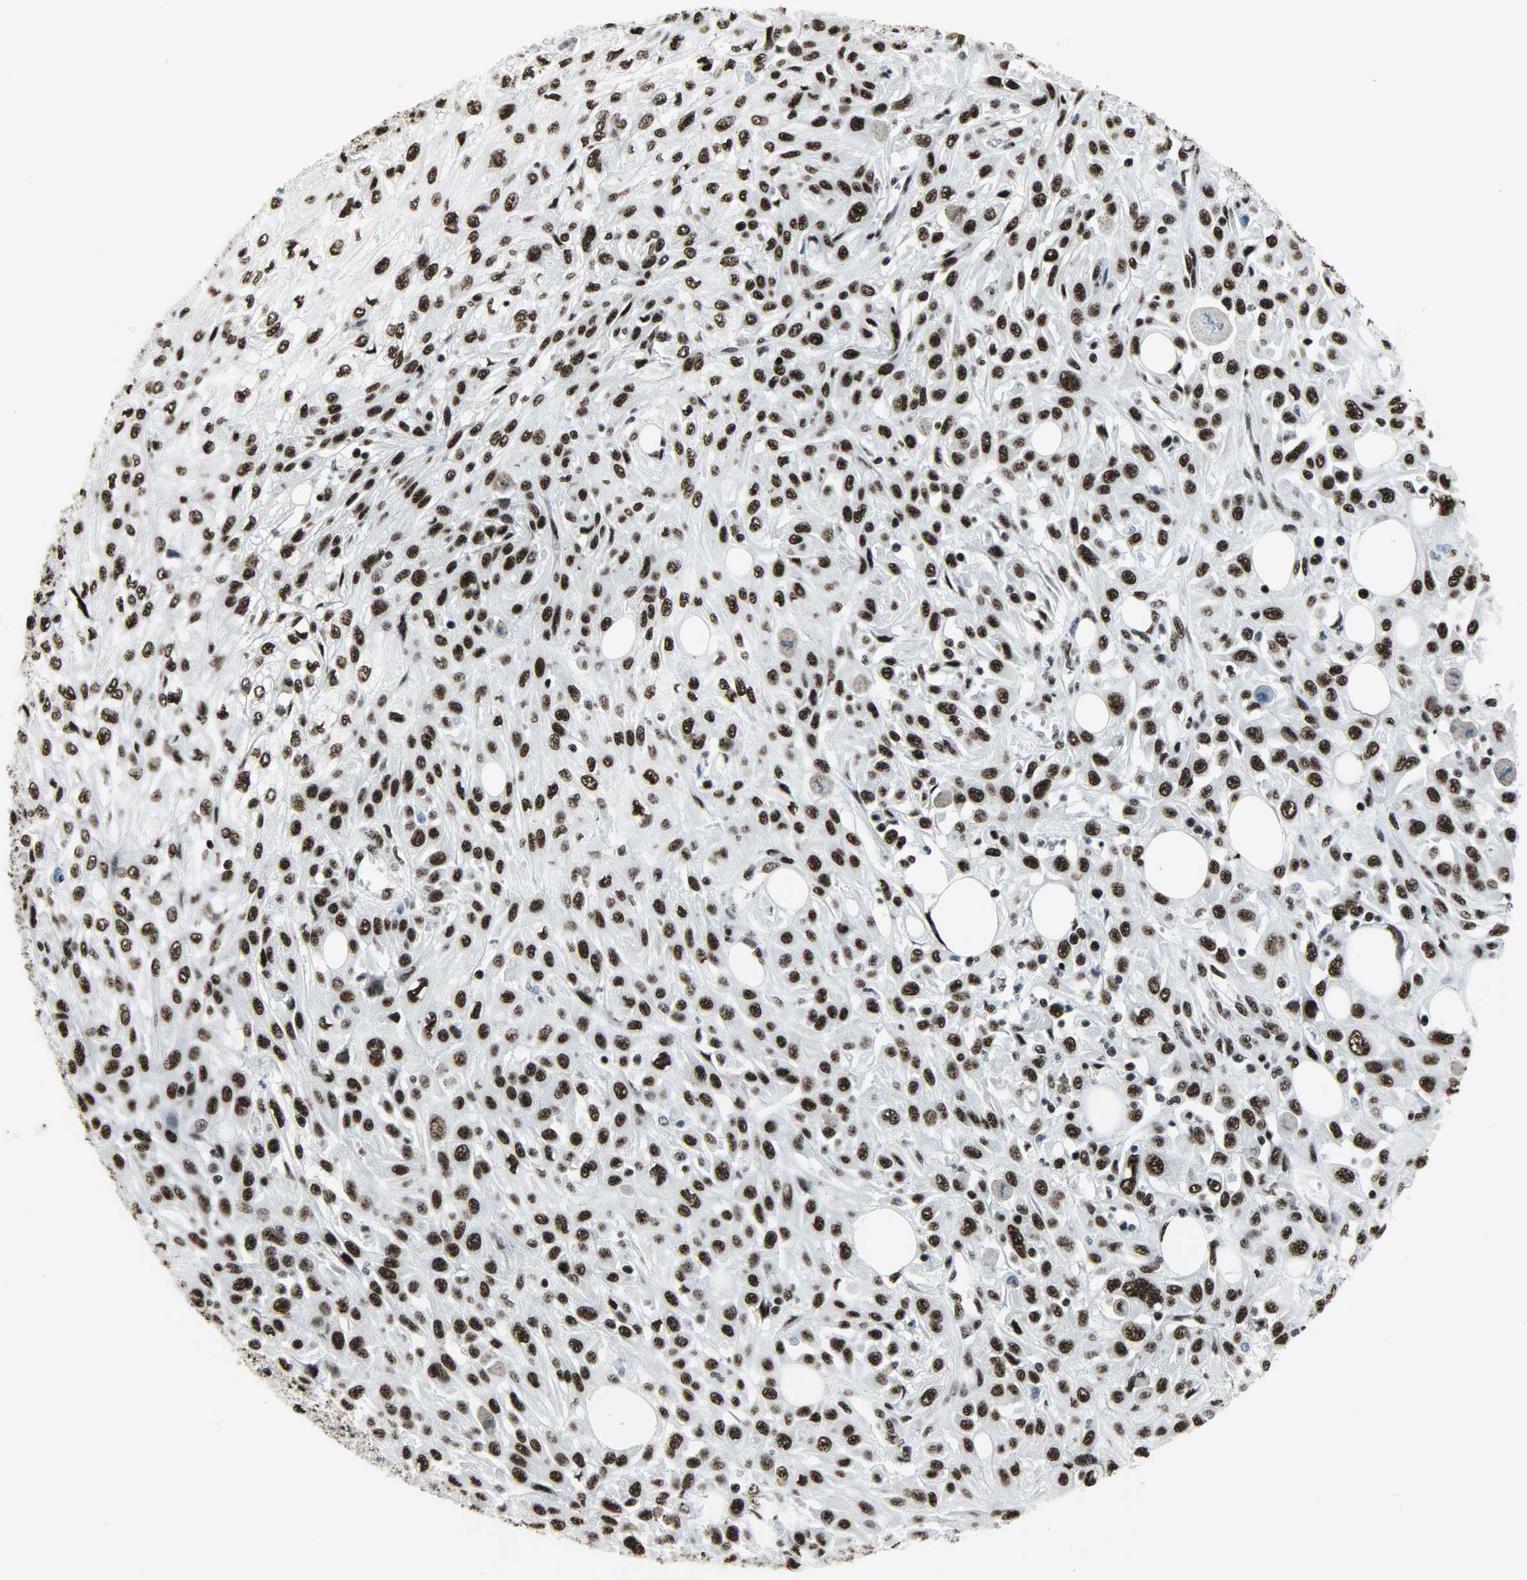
{"staining": {"intensity": "strong", "quantity": ">75%", "location": "nuclear"}, "tissue": "skin cancer", "cell_type": "Tumor cells", "image_type": "cancer", "snomed": [{"axis": "morphology", "description": "Squamous cell carcinoma, NOS"}, {"axis": "topography", "description": "Skin"}], "caption": "About >75% of tumor cells in skin squamous cell carcinoma exhibit strong nuclear protein positivity as visualized by brown immunohistochemical staining.", "gene": "SNRPA", "patient": {"sex": "male", "age": 75}}